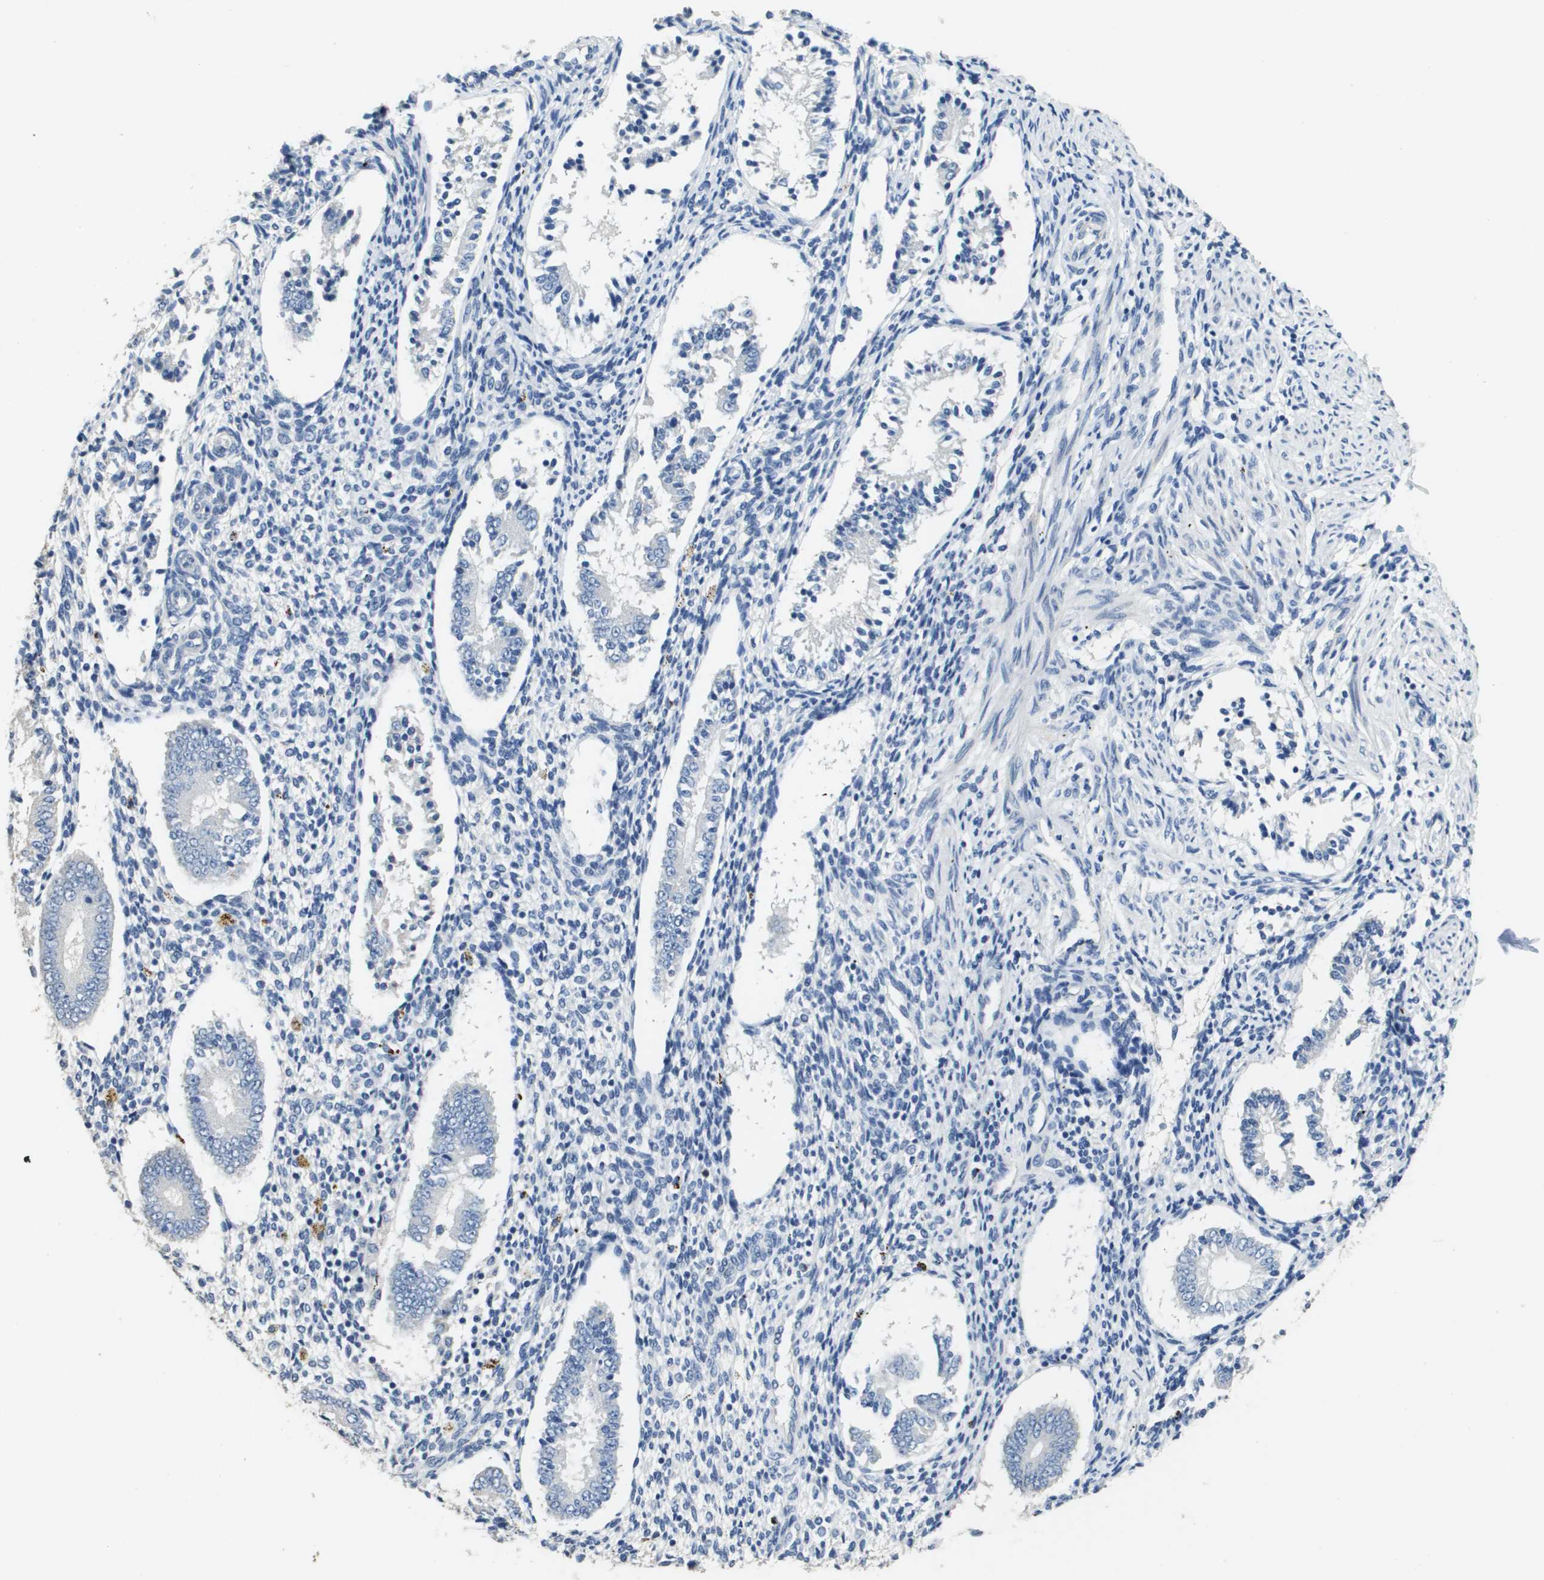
{"staining": {"intensity": "negative", "quantity": "none", "location": "none"}, "tissue": "endometrium", "cell_type": "Cells in endometrial stroma", "image_type": "normal", "snomed": [{"axis": "morphology", "description": "Normal tissue, NOS"}, {"axis": "topography", "description": "Endometrium"}], "caption": "The micrograph demonstrates no significant staining in cells in endometrial stroma of endometrium.", "gene": "MT3", "patient": {"sex": "female", "age": 42}}